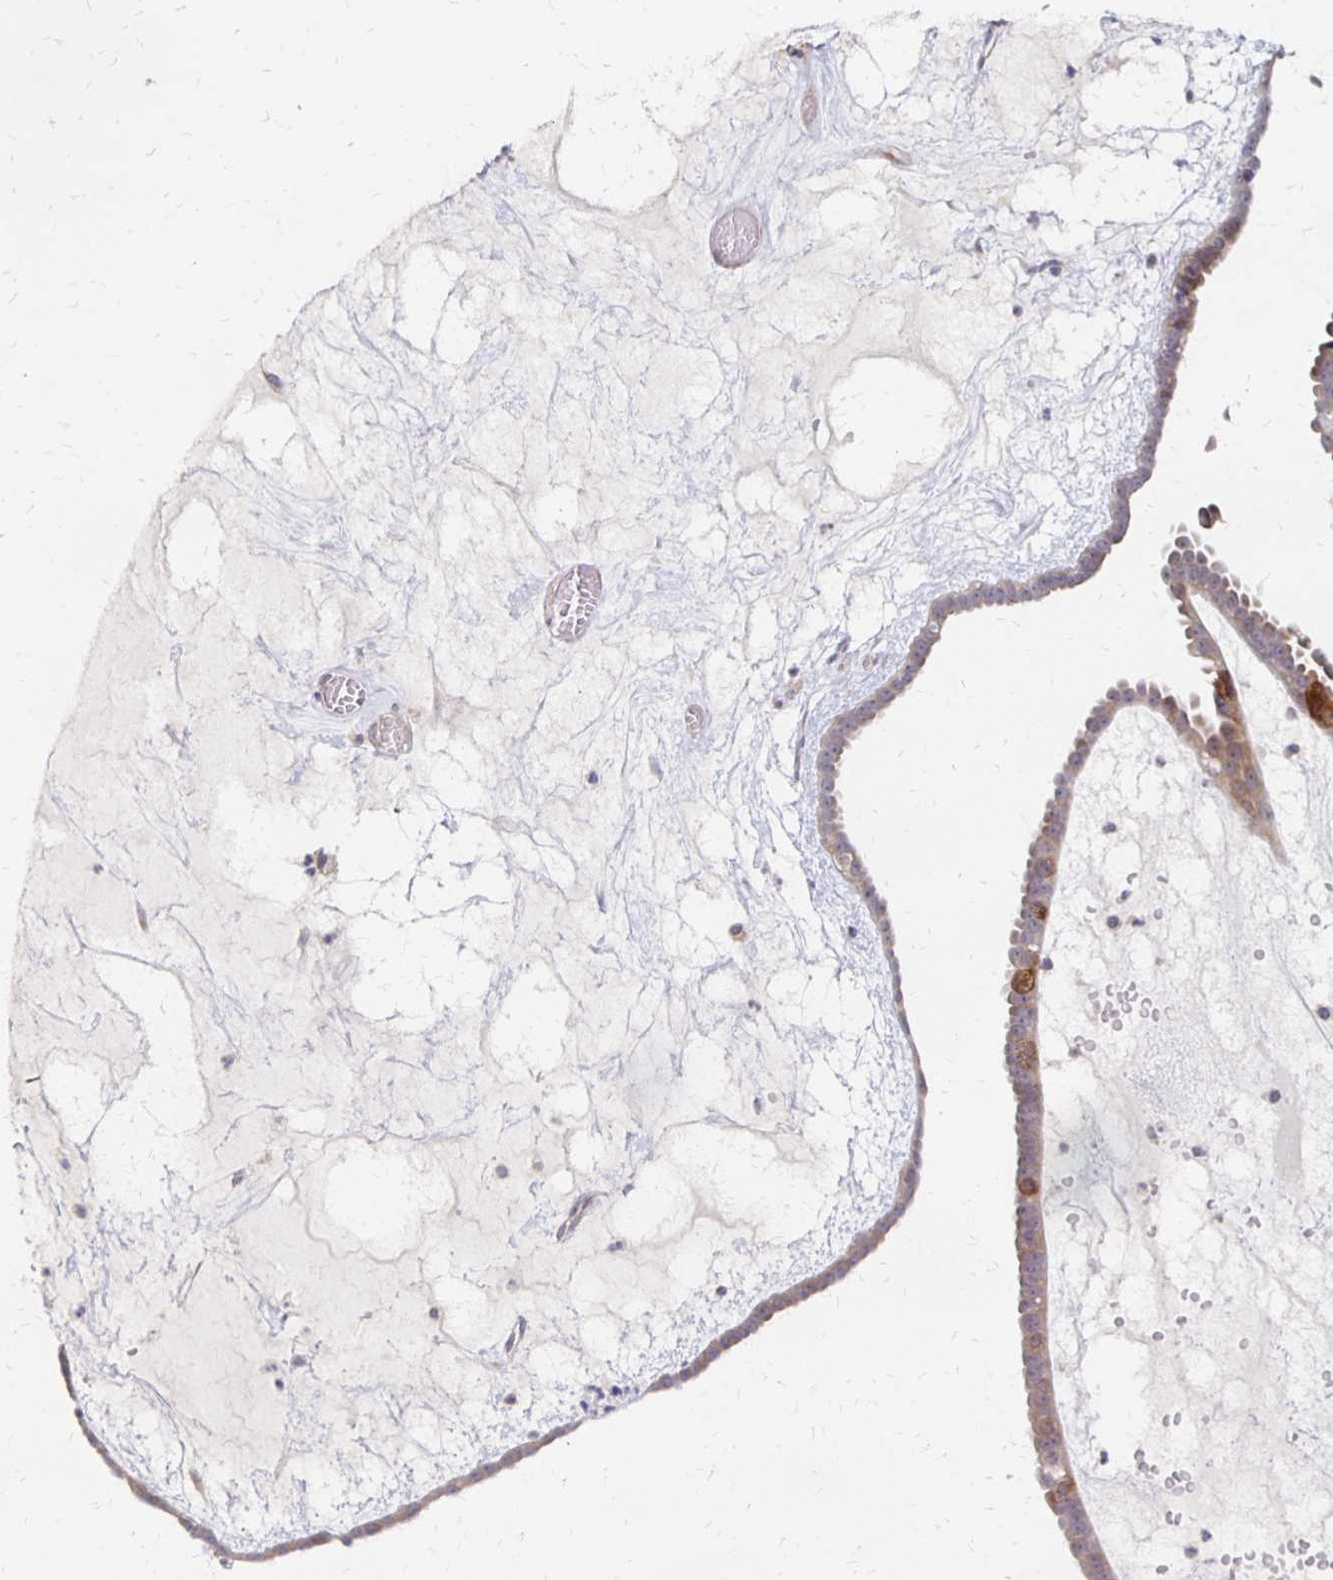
{"staining": {"intensity": "weak", "quantity": "25%-75%", "location": "cytoplasmic/membranous"}, "tissue": "ovarian cancer", "cell_type": "Tumor cells", "image_type": "cancer", "snomed": [{"axis": "morphology", "description": "Cystadenocarcinoma, serous, NOS"}, {"axis": "topography", "description": "Ovary"}], "caption": "Tumor cells reveal low levels of weak cytoplasmic/membranous positivity in approximately 25%-75% of cells in ovarian cancer. (brown staining indicates protein expression, while blue staining denotes nuclei).", "gene": "PRKCB", "patient": {"sex": "female", "age": 71}}